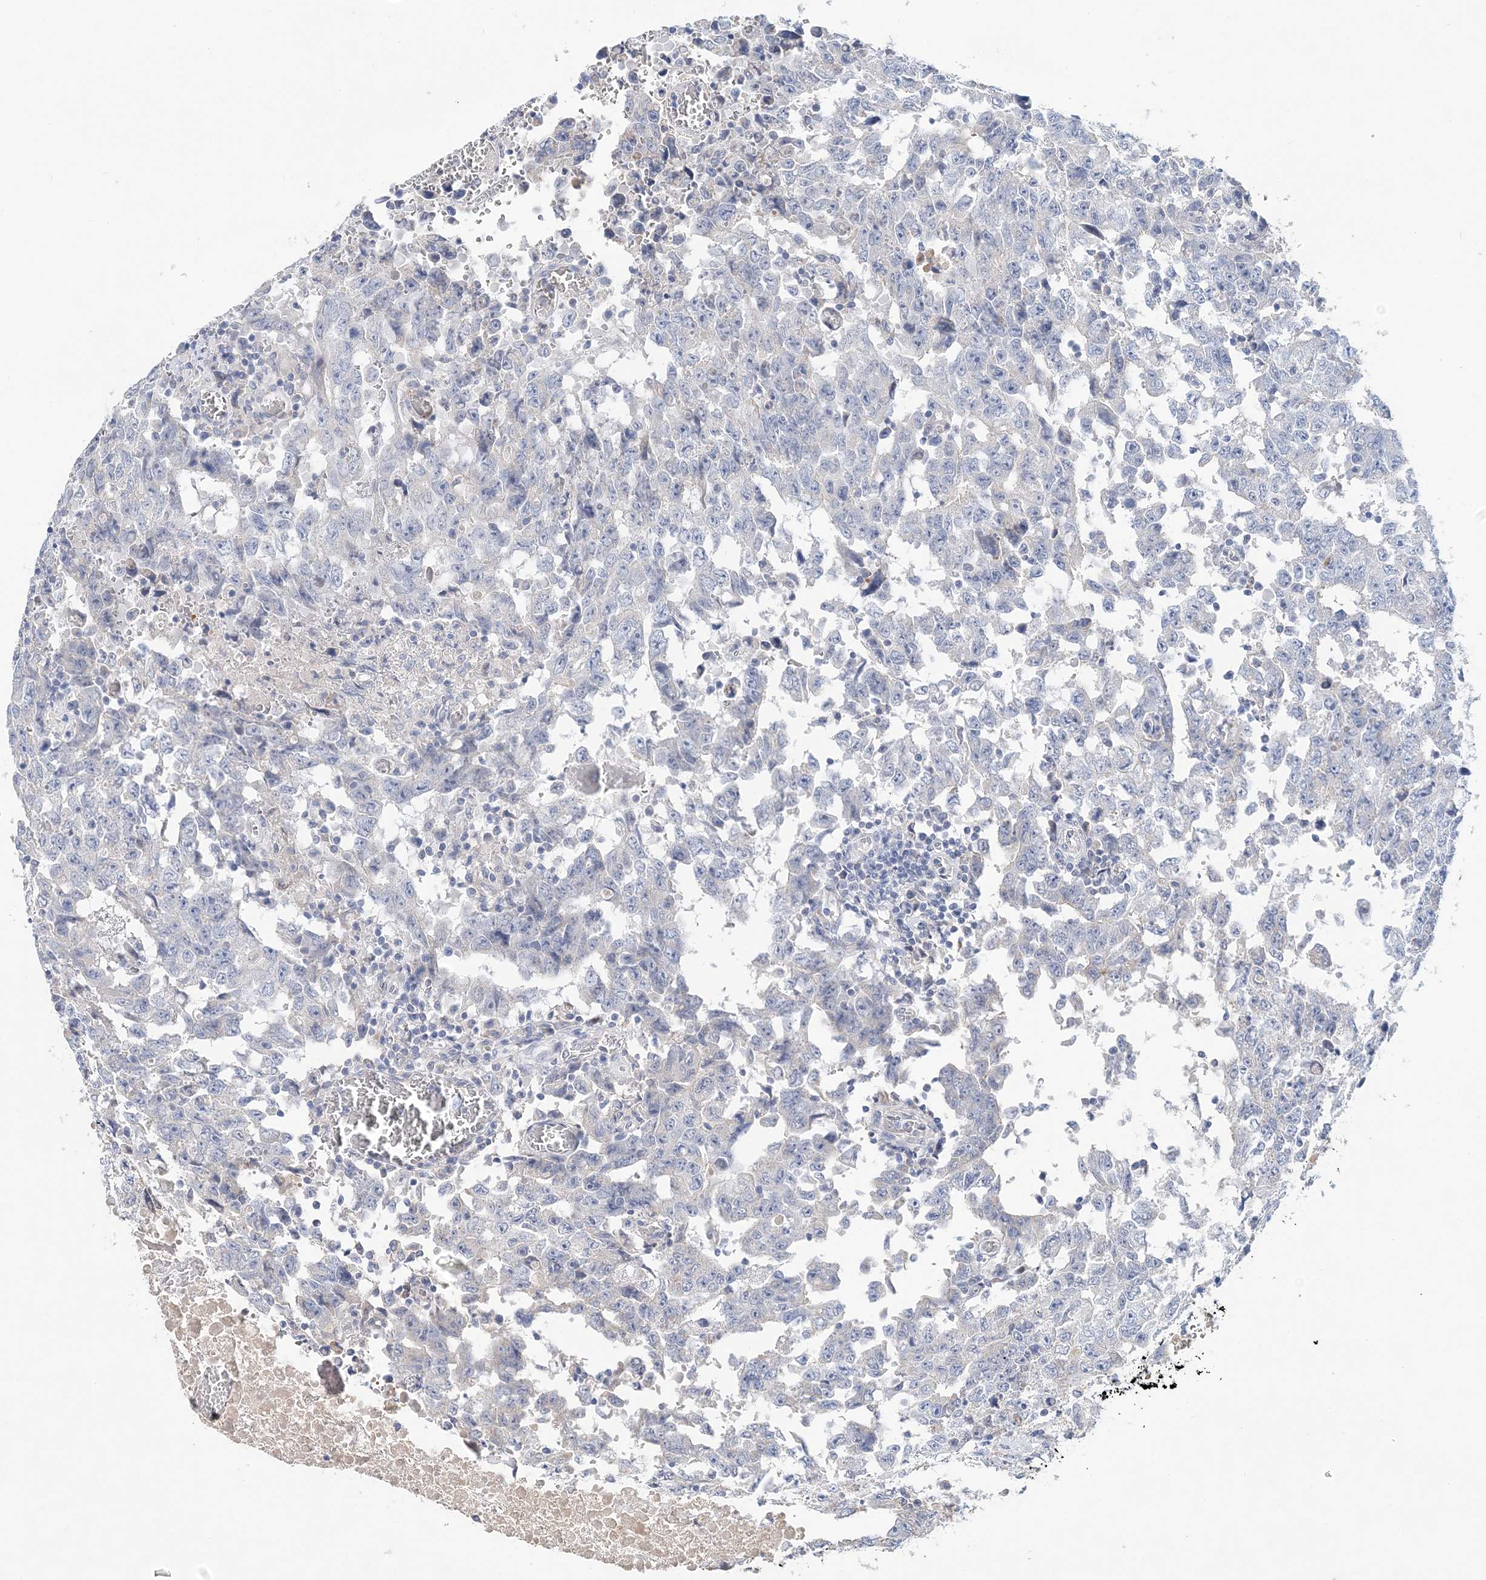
{"staining": {"intensity": "negative", "quantity": "none", "location": "none"}, "tissue": "testis cancer", "cell_type": "Tumor cells", "image_type": "cancer", "snomed": [{"axis": "morphology", "description": "Carcinoma, Embryonal, NOS"}, {"axis": "topography", "description": "Testis"}], "caption": "Photomicrograph shows no significant protein expression in tumor cells of testis cancer.", "gene": "LRRIQ4", "patient": {"sex": "male", "age": 26}}